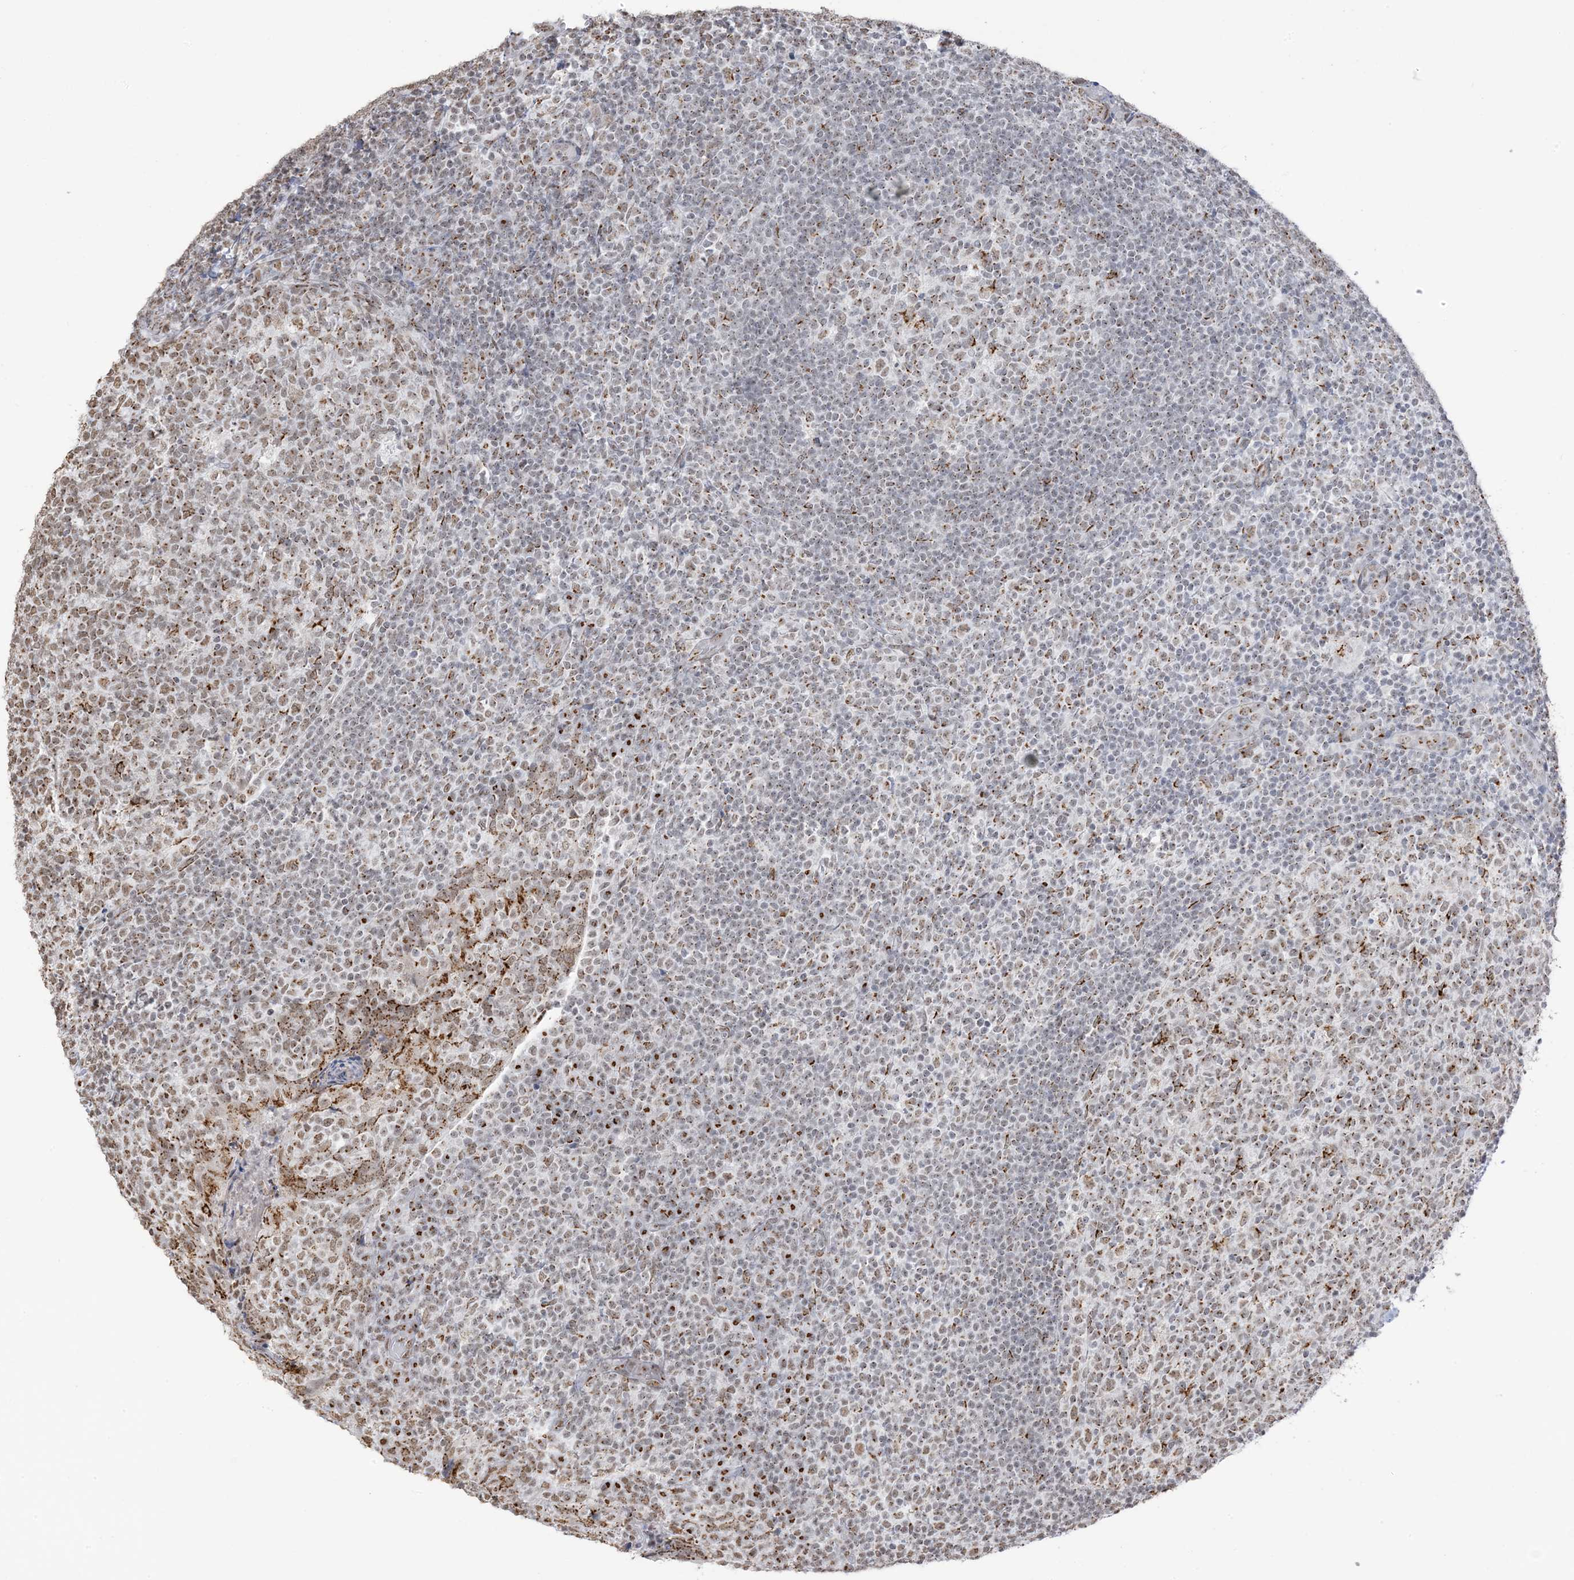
{"staining": {"intensity": "moderate", "quantity": ">75%", "location": "cytoplasmic/membranous,nuclear"}, "tissue": "tonsil", "cell_type": "Germinal center cells", "image_type": "normal", "snomed": [{"axis": "morphology", "description": "Normal tissue, NOS"}, {"axis": "topography", "description": "Tonsil"}], "caption": "Immunohistochemical staining of unremarkable human tonsil reveals >75% levels of moderate cytoplasmic/membranous,nuclear protein positivity in about >75% of germinal center cells.", "gene": "GPR107", "patient": {"sex": "female", "age": 19}}